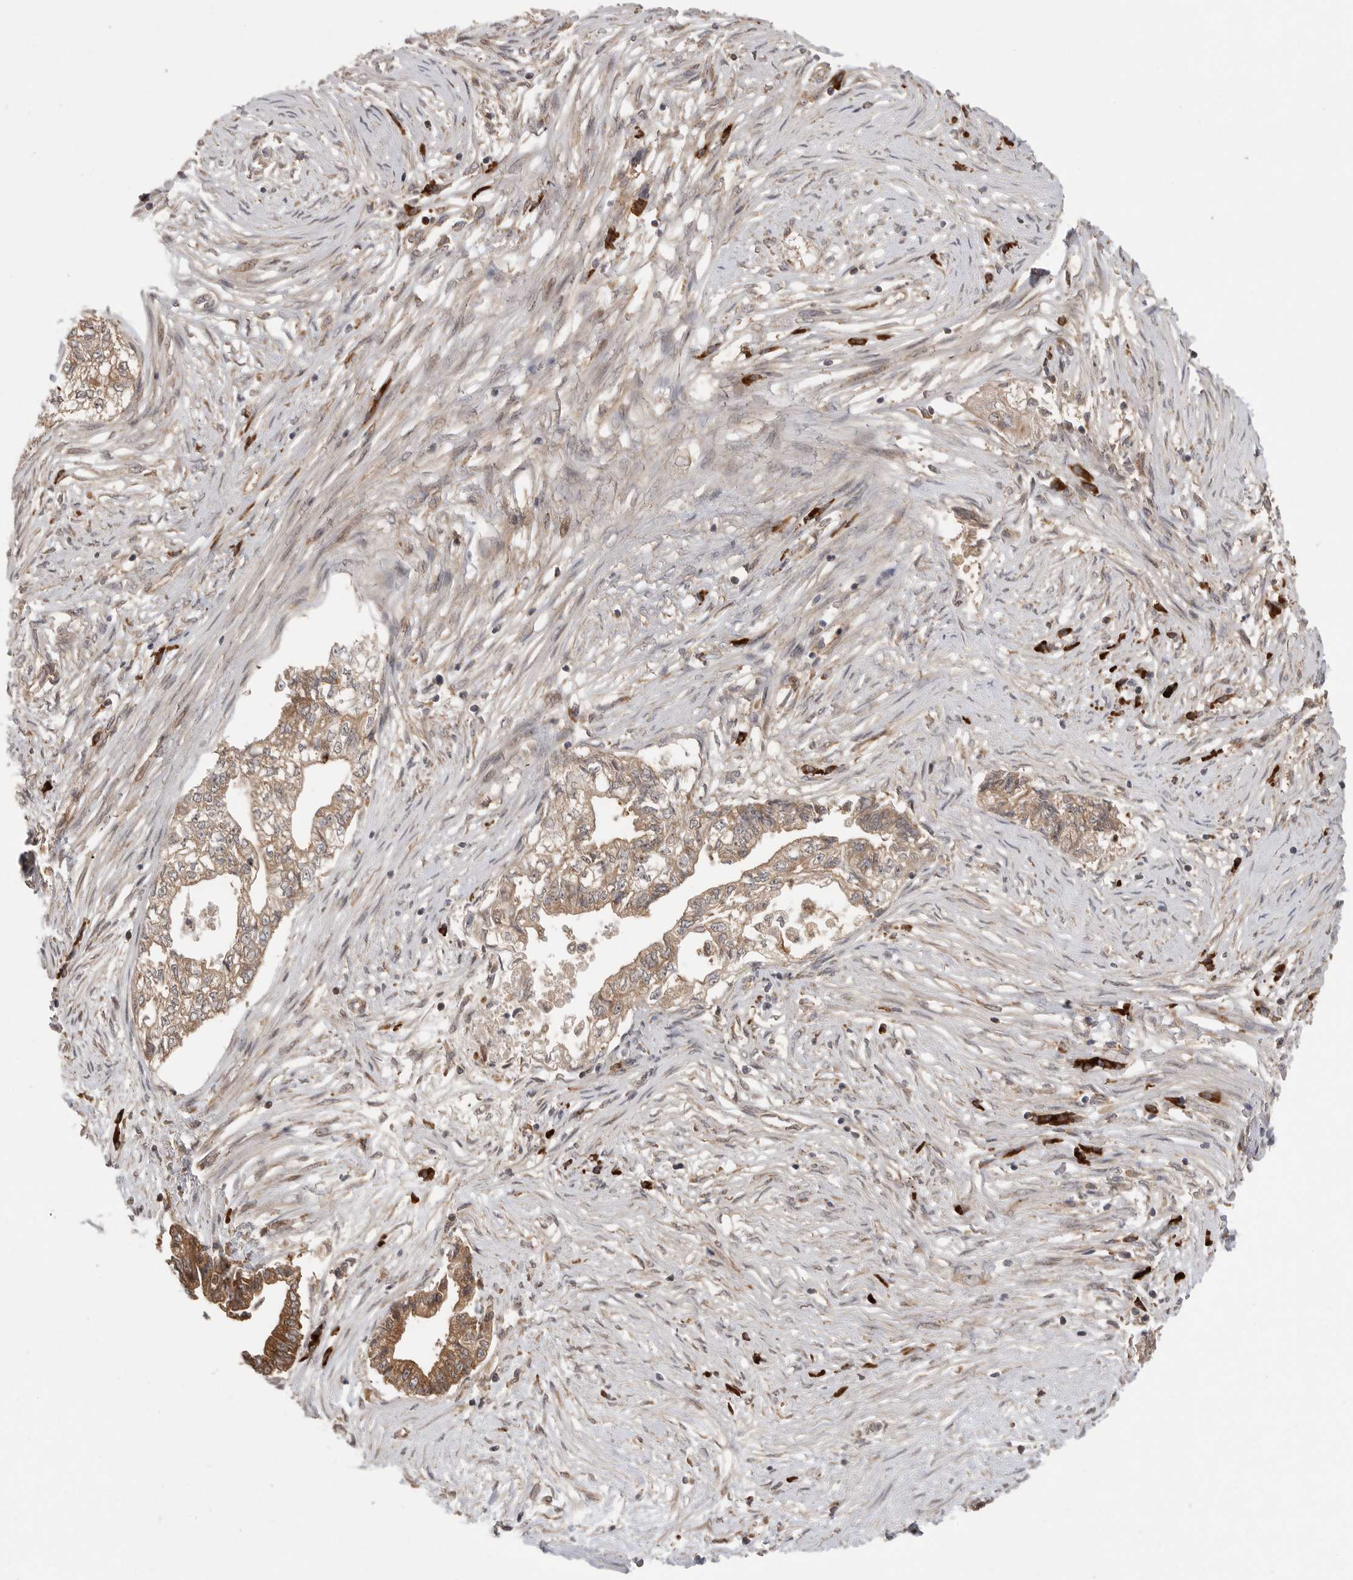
{"staining": {"intensity": "moderate", "quantity": ">75%", "location": "cytoplasmic/membranous"}, "tissue": "pancreatic cancer", "cell_type": "Tumor cells", "image_type": "cancer", "snomed": [{"axis": "morphology", "description": "Adenocarcinoma, NOS"}, {"axis": "topography", "description": "Pancreas"}], "caption": "Protein expression analysis of pancreatic cancer (adenocarcinoma) reveals moderate cytoplasmic/membranous staining in approximately >75% of tumor cells.", "gene": "OXR1", "patient": {"sex": "male", "age": 72}}